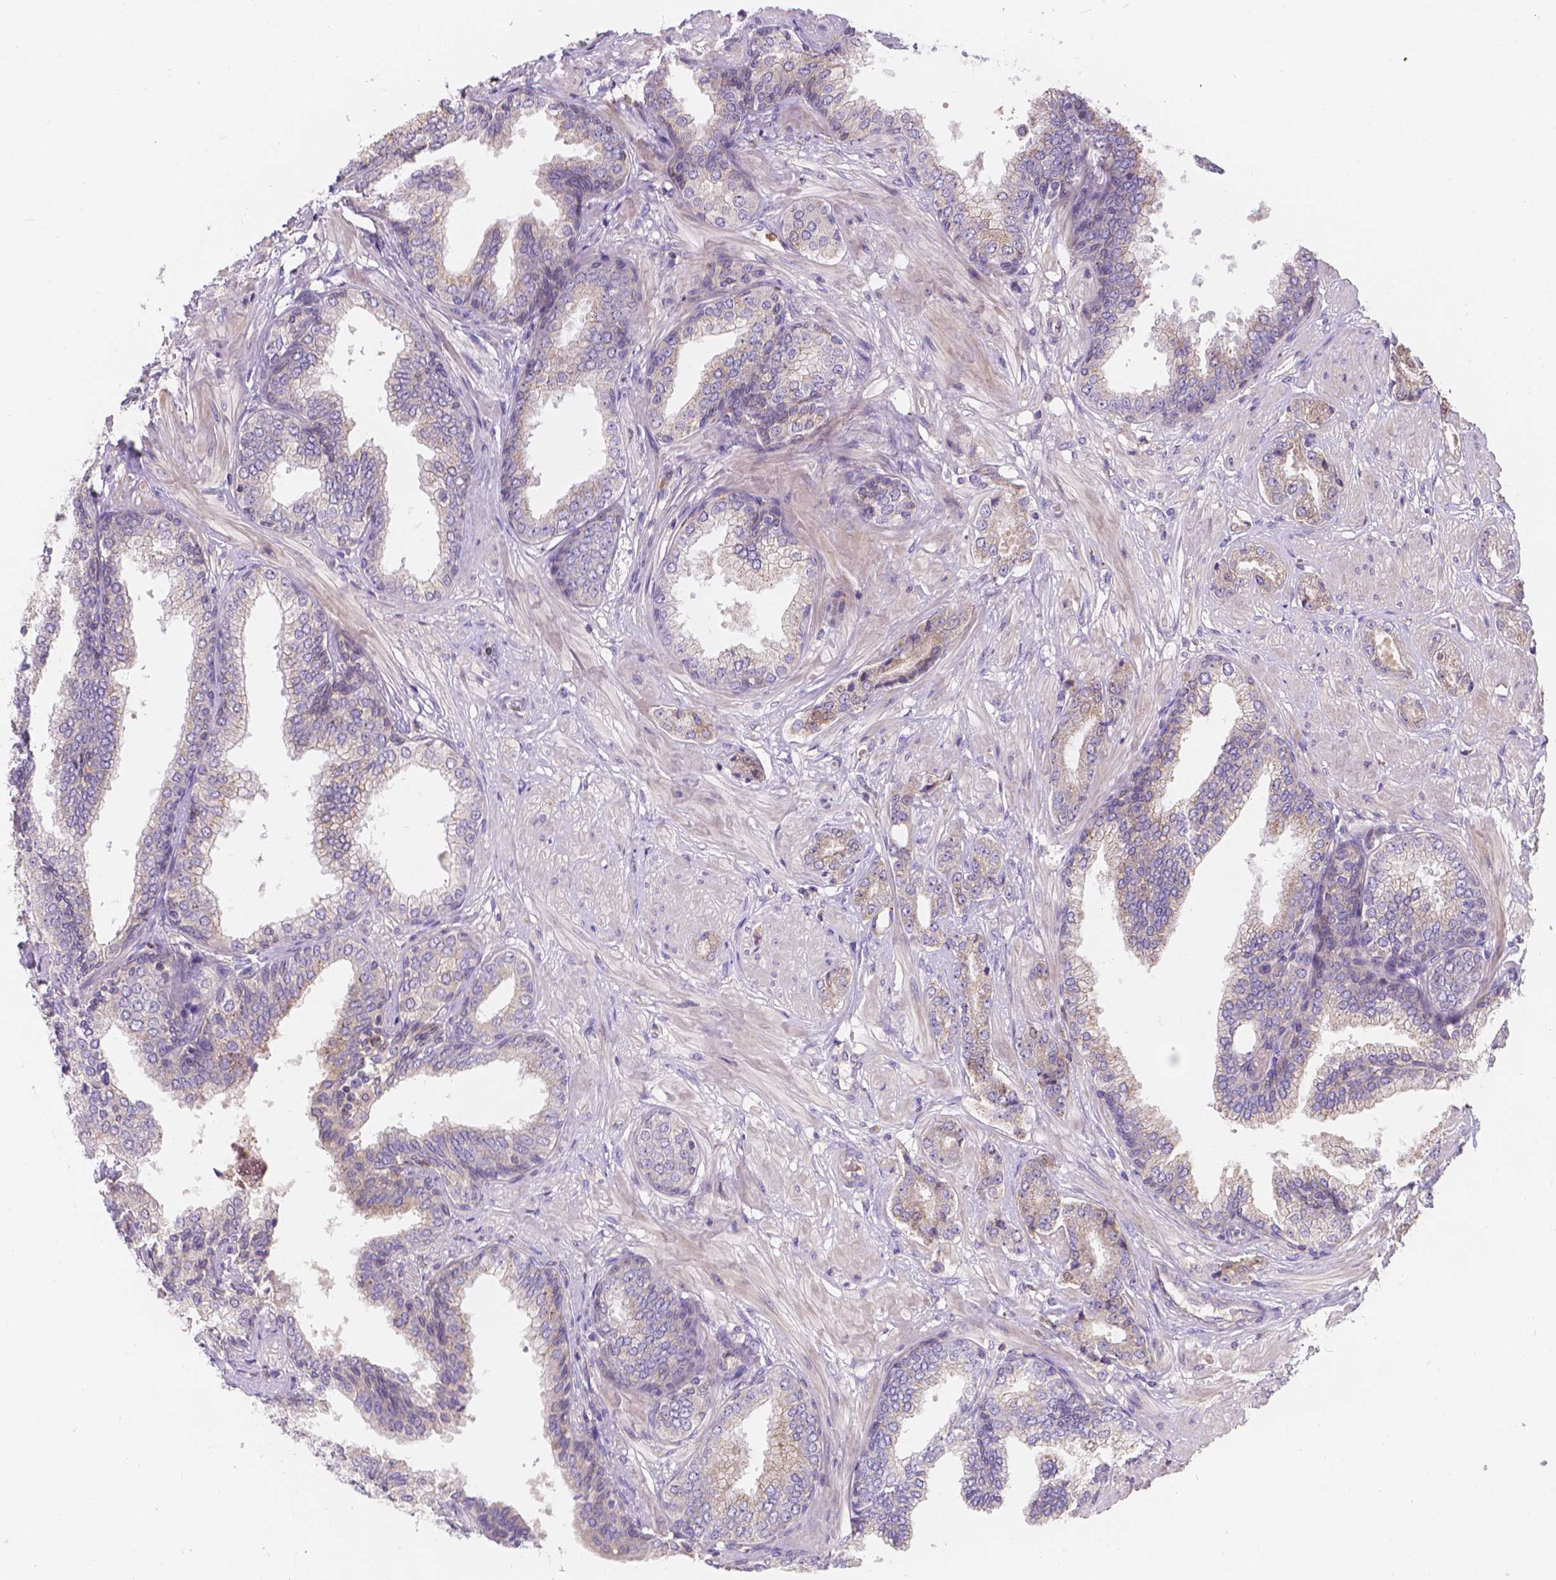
{"staining": {"intensity": "moderate", "quantity": "<25%", "location": "cytoplasmic/membranous"}, "tissue": "prostate cancer", "cell_type": "Tumor cells", "image_type": "cancer", "snomed": [{"axis": "morphology", "description": "Adenocarcinoma, Low grade"}, {"axis": "topography", "description": "Prostate"}], "caption": "Immunohistochemistry (DAB) staining of human prostate low-grade adenocarcinoma reveals moderate cytoplasmic/membranous protein staining in approximately <25% of tumor cells. The staining was performed using DAB (3,3'-diaminobenzidine), with brown indicating positive protein expression. Nuclei are stained blue with hematoxylin.", "gene": "CDK10", "patient": {"sex": "male", "age": 55}}